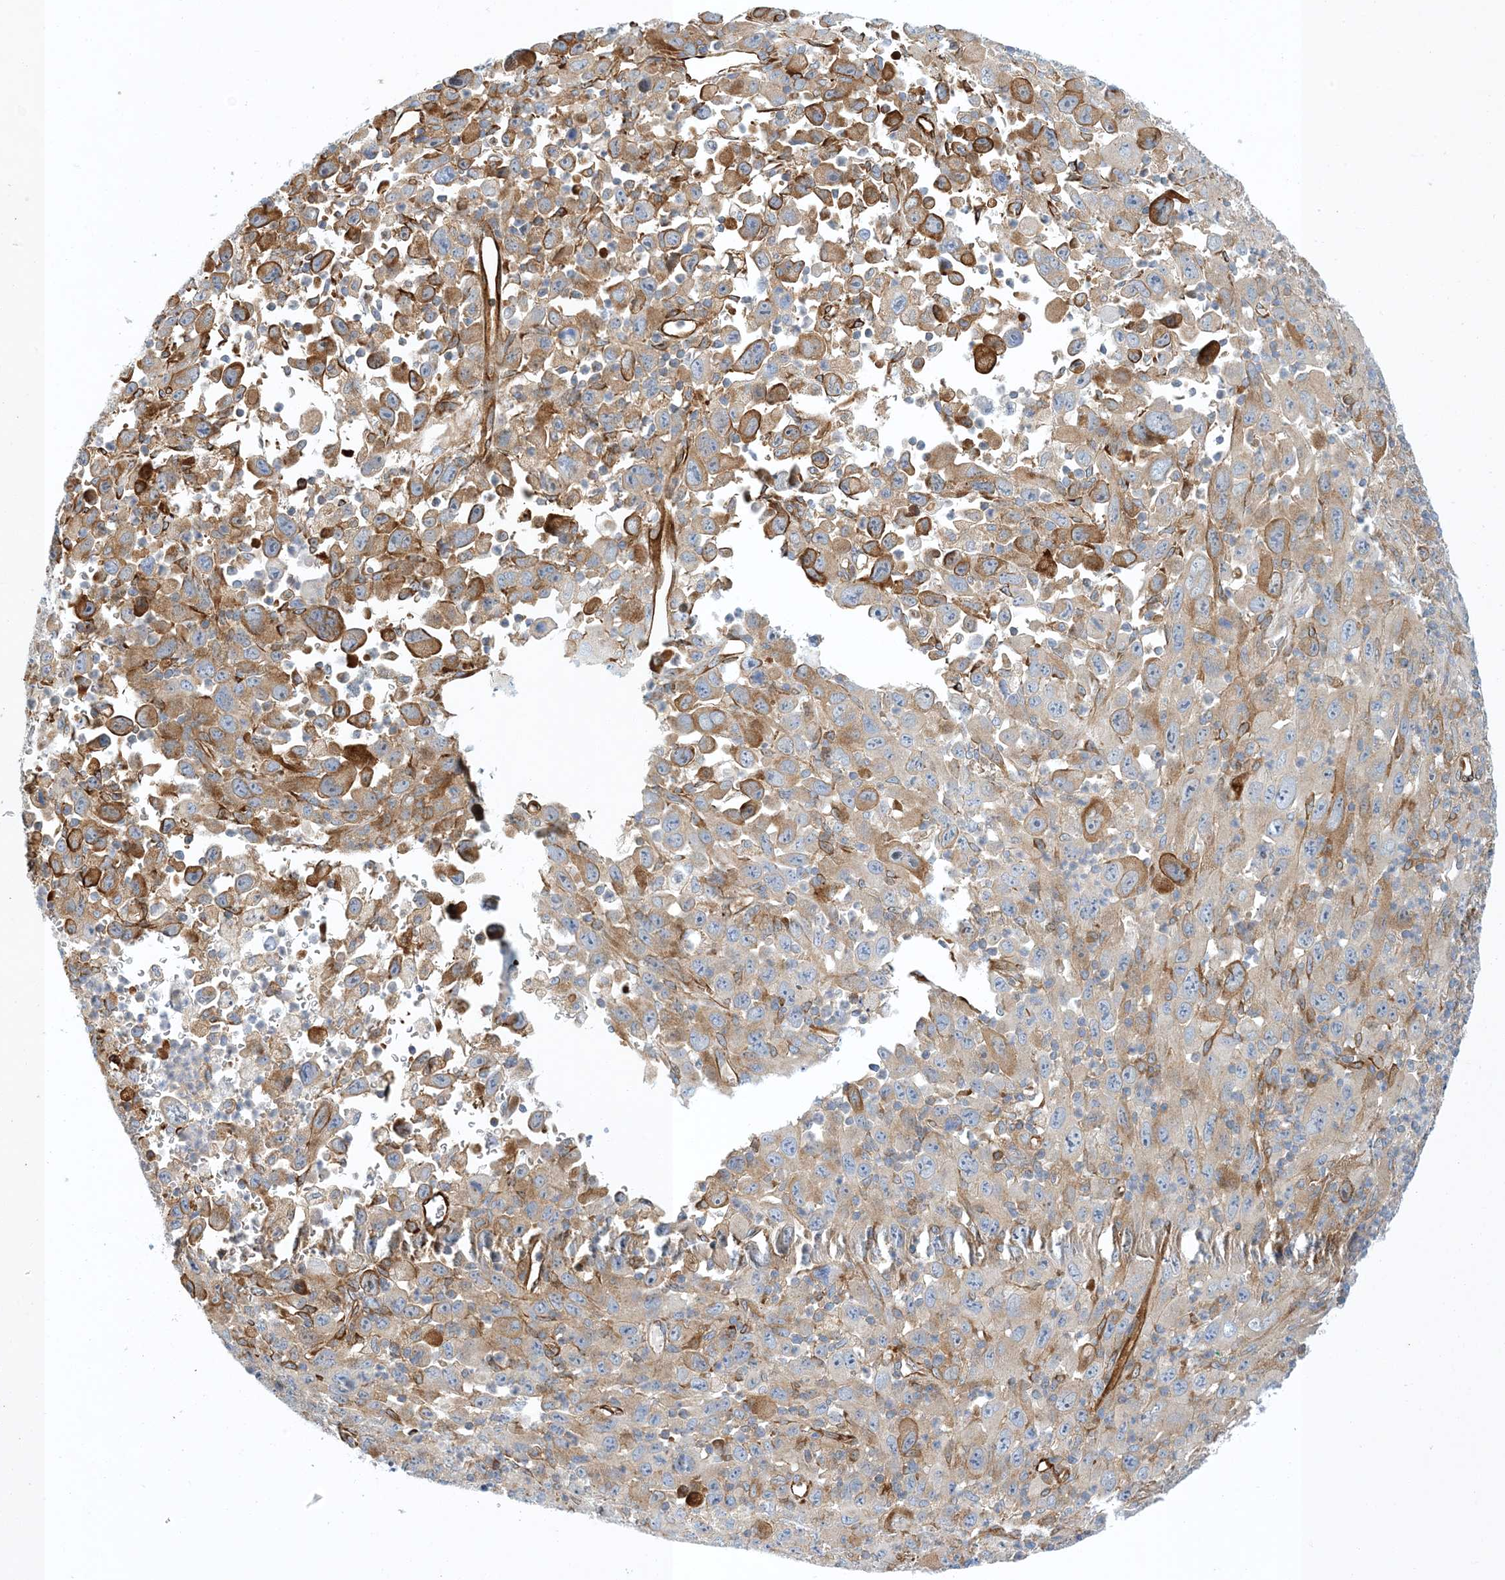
{"staining": {"intensity": "moderate", "quantity": "25%-75%", "location": "cytoplasmic/membranous"}, "tissue": "melanoma", "cell_type": "Tumor cells", "image_type": "cancer", "snomed": [{"axis": "morphology", "description": "Malignant melanoma, Metastatic site"}, {"axis": "topography", "description": "Skin"}], "caption": "High-magnification brightfield microscopy of malignant melanoma (metastatic site) stained with DAB (3,3'-diaminobenzidine) (brown) and counterstained with hematoxylin (blue). tumor cells exhibit moderate cytoplasmic/membranous positivity is seen in approximately25%-75% of cells.", "gene": "PCDHA2", "patient": {"sex": "female", "age": 56}}